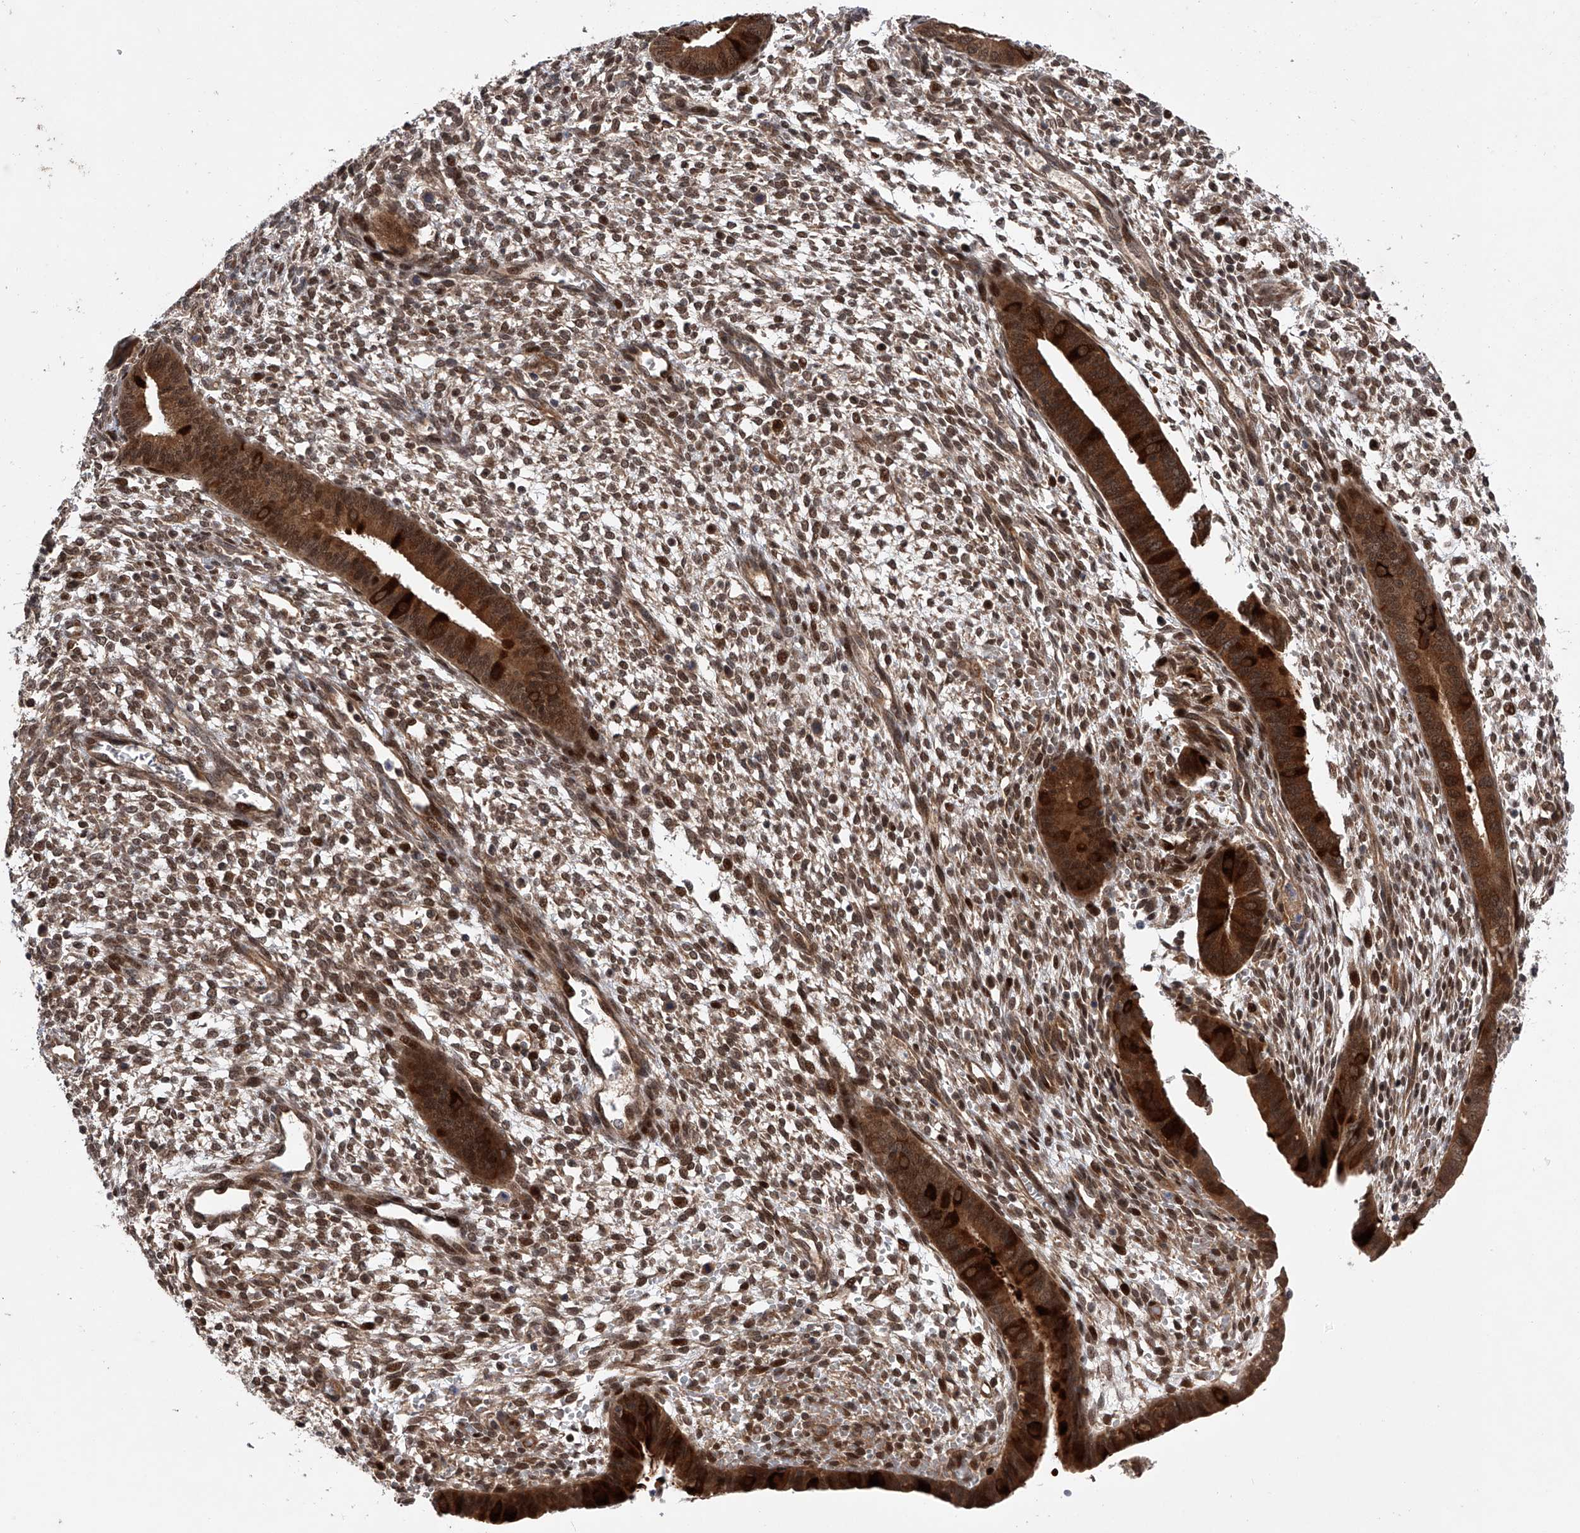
{"staining": {"intensity": "moderate", "quantity": "25%-75%", "location": "cytoplasmic/membranous,nuclear"}, "tissue": "endometrium", "cell_type": "Cells in endometrial stroma", "image_type": "normal", "snomed": [{"axis": "morphology", "description": "Normal tissue, NOS"}, {"axis": "topography", "description": "Endometrium"}], "caption": "Endometrium stained with immunohistochemistry (IHC) shows moderate cytoplasmic/membranous,nuclear staining in approximately 25%-75% of cells in endometrial stroma. The protein of interest is stained brown, and the nuclei are stained in blue (DAB (3,3'-diaminobenzidine) IHC with brightfield microscopy, high magnification).", "gene": "RWDD2A", "patient": {"sex": "female", "age": 46}}